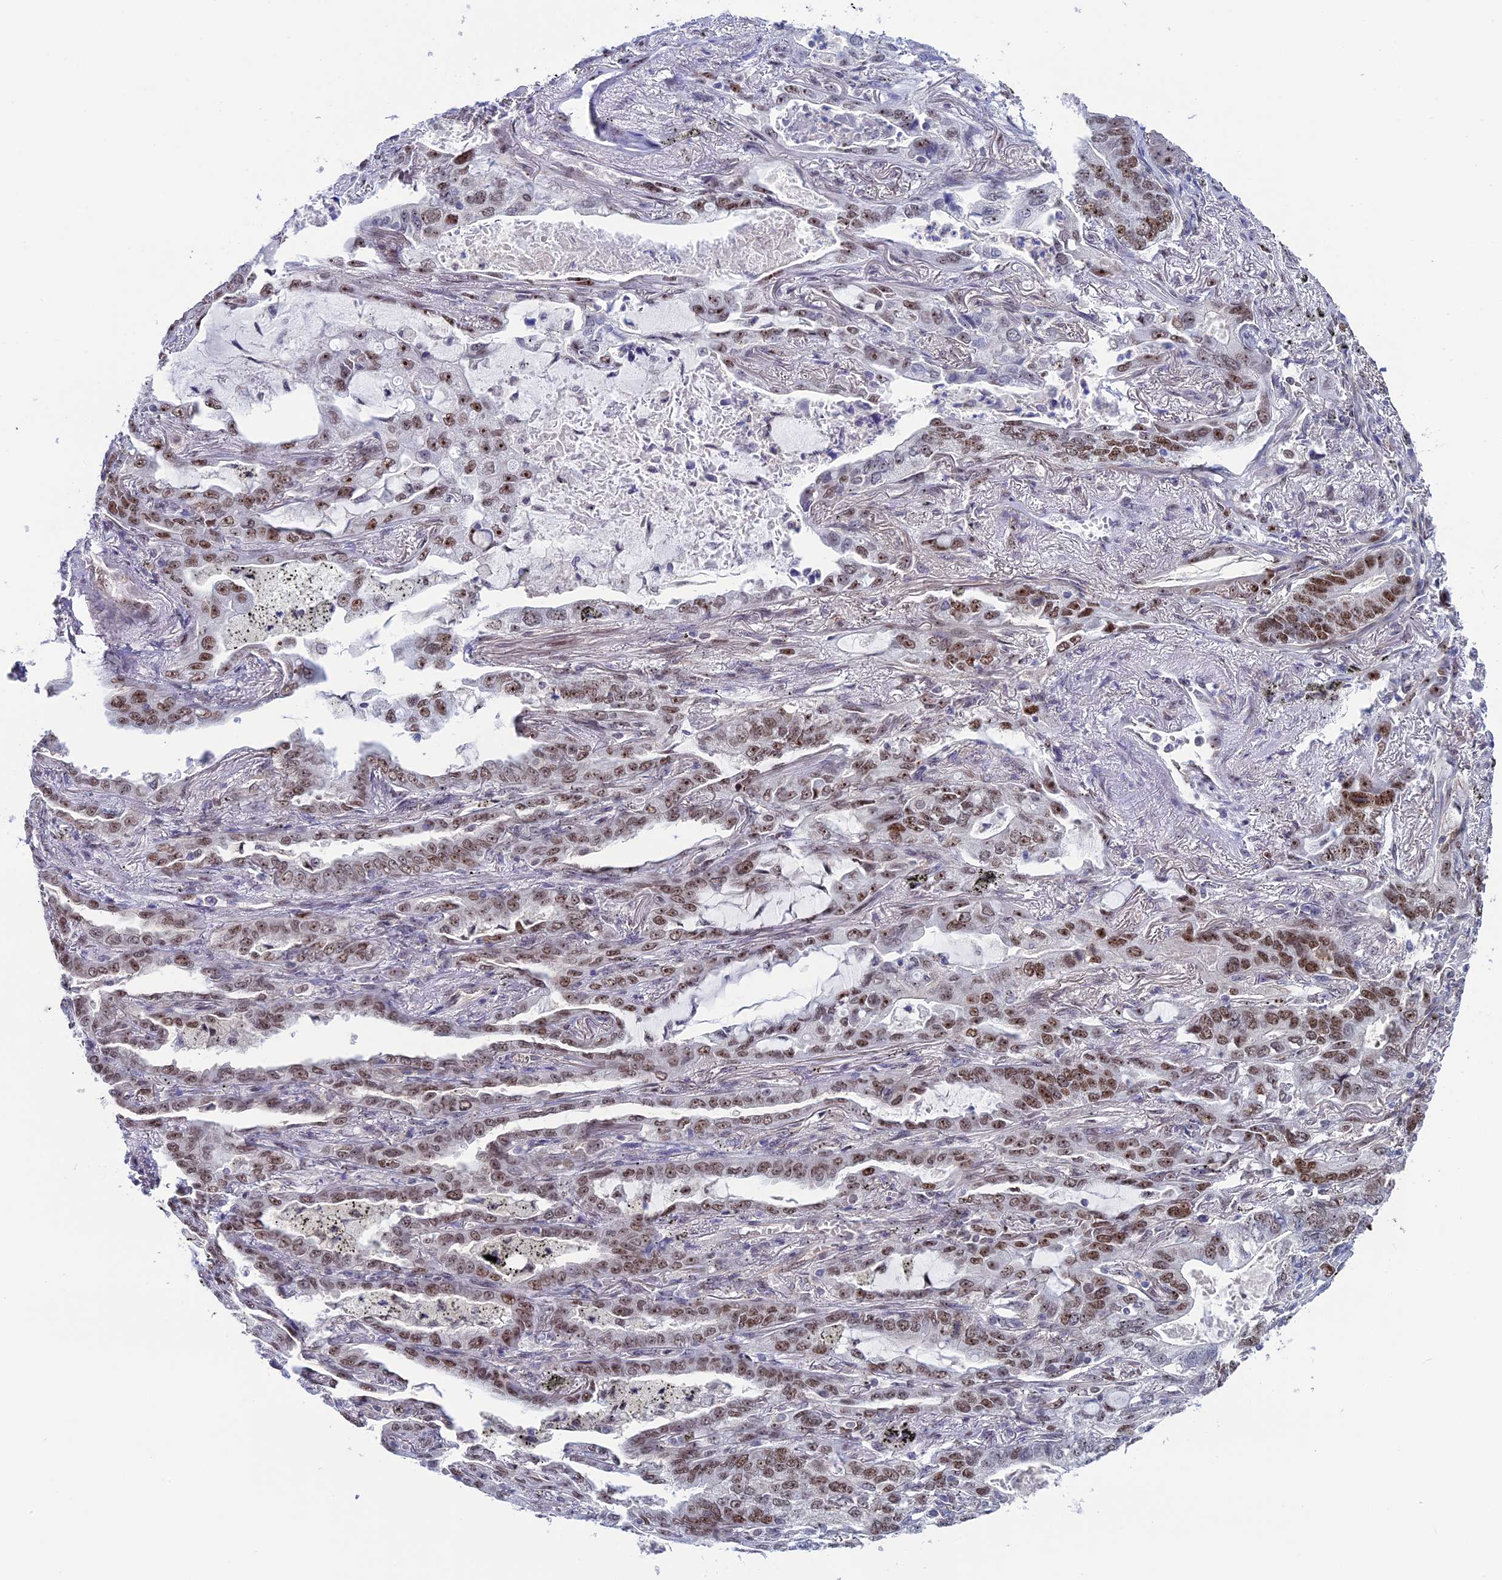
{"staining": {"intensity": "moderate", "quantity": ">75%", "location": "nuclear"}, "tissue": "lung cancer", "cell_type": "Tumor cells", "image_type": "cancer", "snomed": [{"axis": "morphology", "description": "Adenocarcinoma, NOS"}, {"axis": "topography", "description": "Lung"}], "caption": "Immunohistochemistry histopathology image of adenocarcinoma (lung) stained for a protein (brown), which displays medium levels of moderate nuclear positivity in approximately >75% of tumor cells.", "gene": "CCDC86", "patient": {"sex": "male", "age": 67}}